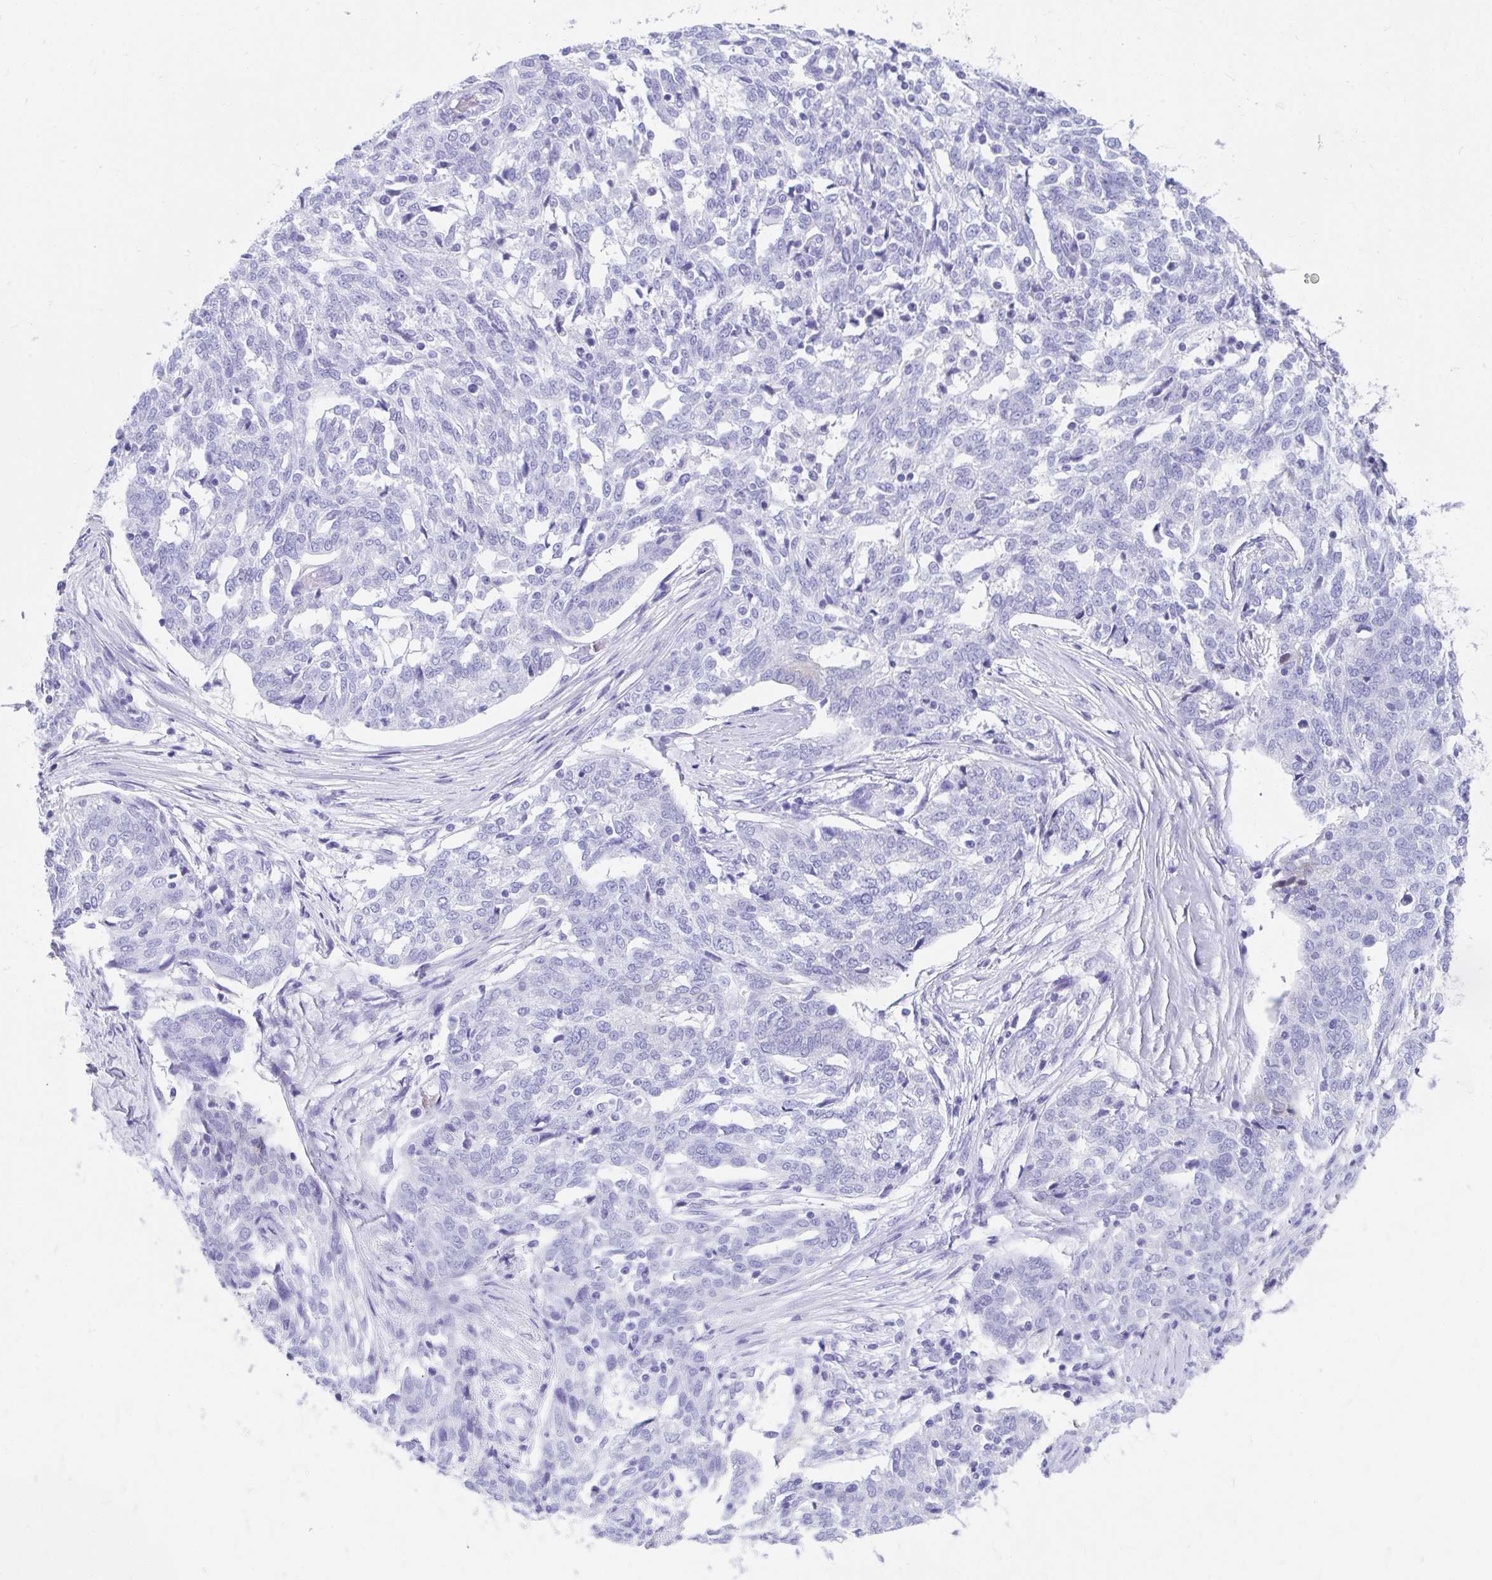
{"staining": {"intensity": "negative", "quantity": "none", "location": "none"}, "tissue": "ovarian cancer", "cell_type": "Tumor cells", "image_type": "cancer", "snomed": [{"axis": "morphology", "description": "Cystadenocarcinoma, serous, NOS"}, {"axis": "topography", "description": "Ovary"}], "caption": "Immunohistochemistry (IHC) of human ovarian serous cystadenocarcinoma exhibits no staining in tumor cells.", "gene": "HGD", "patient": {"sex": "female", "age": 67}}